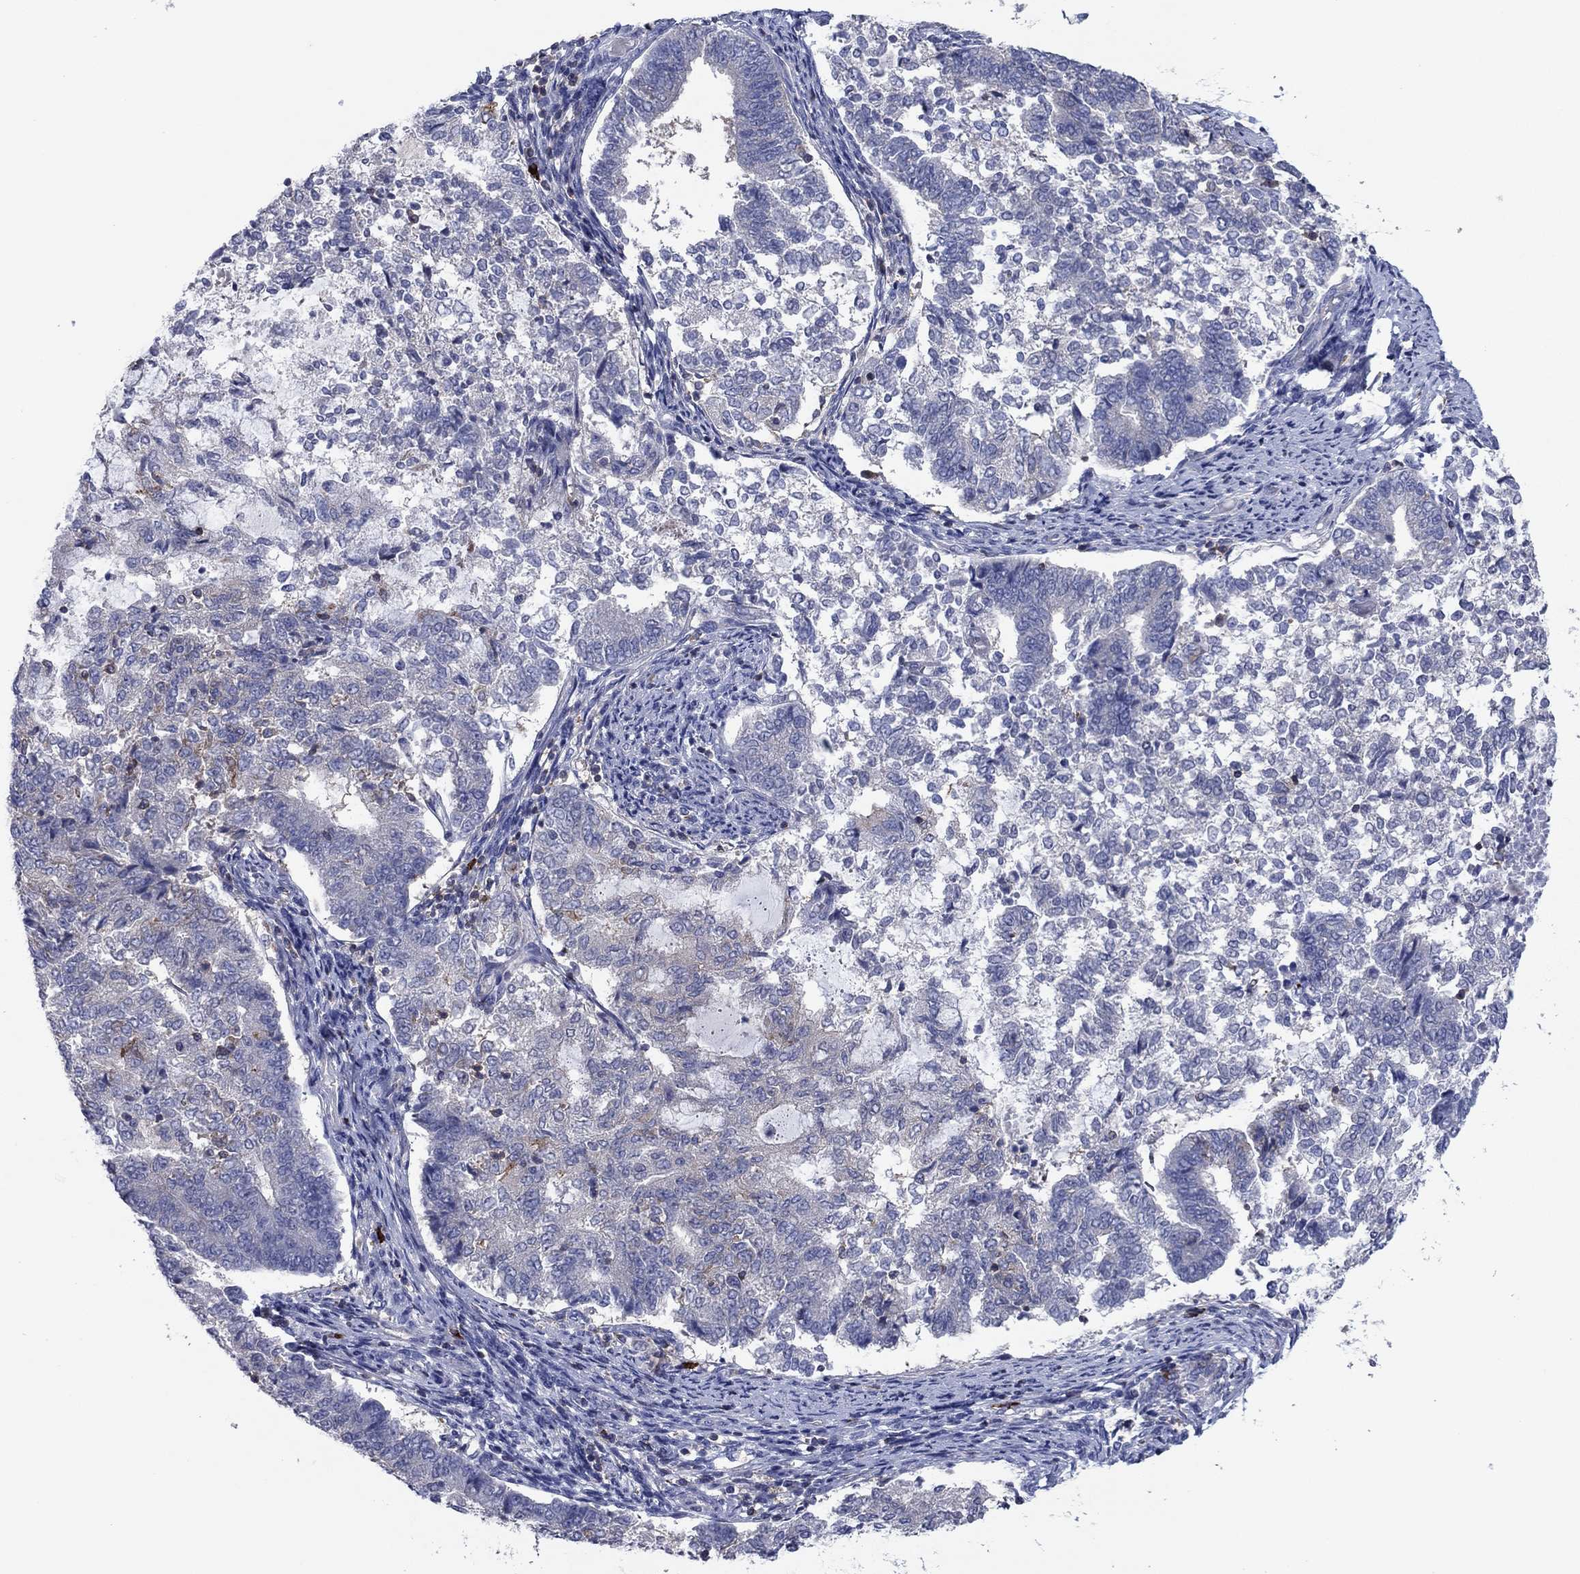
{"staining": {"intensity": "negative", "quantity": "none", "location": "none"}, "tissue": "endometrial cancer", "cell_type": "Tumor cells", "image_type": "cancer", "snomed": [{"axis": "morphology", "description": "Adenocarcinoma, NOS"}, {"axis": "topography", "description": "Endometrium"}], "caption": "Immunohistochemistry (IHC) micrograph of human endometrial cancer (adenocarcinoma) stained for a protein (brown), which displays no positivity in tumor cells.", "gene": "PVR", "patient": {"sex": "female", "age": 65}}